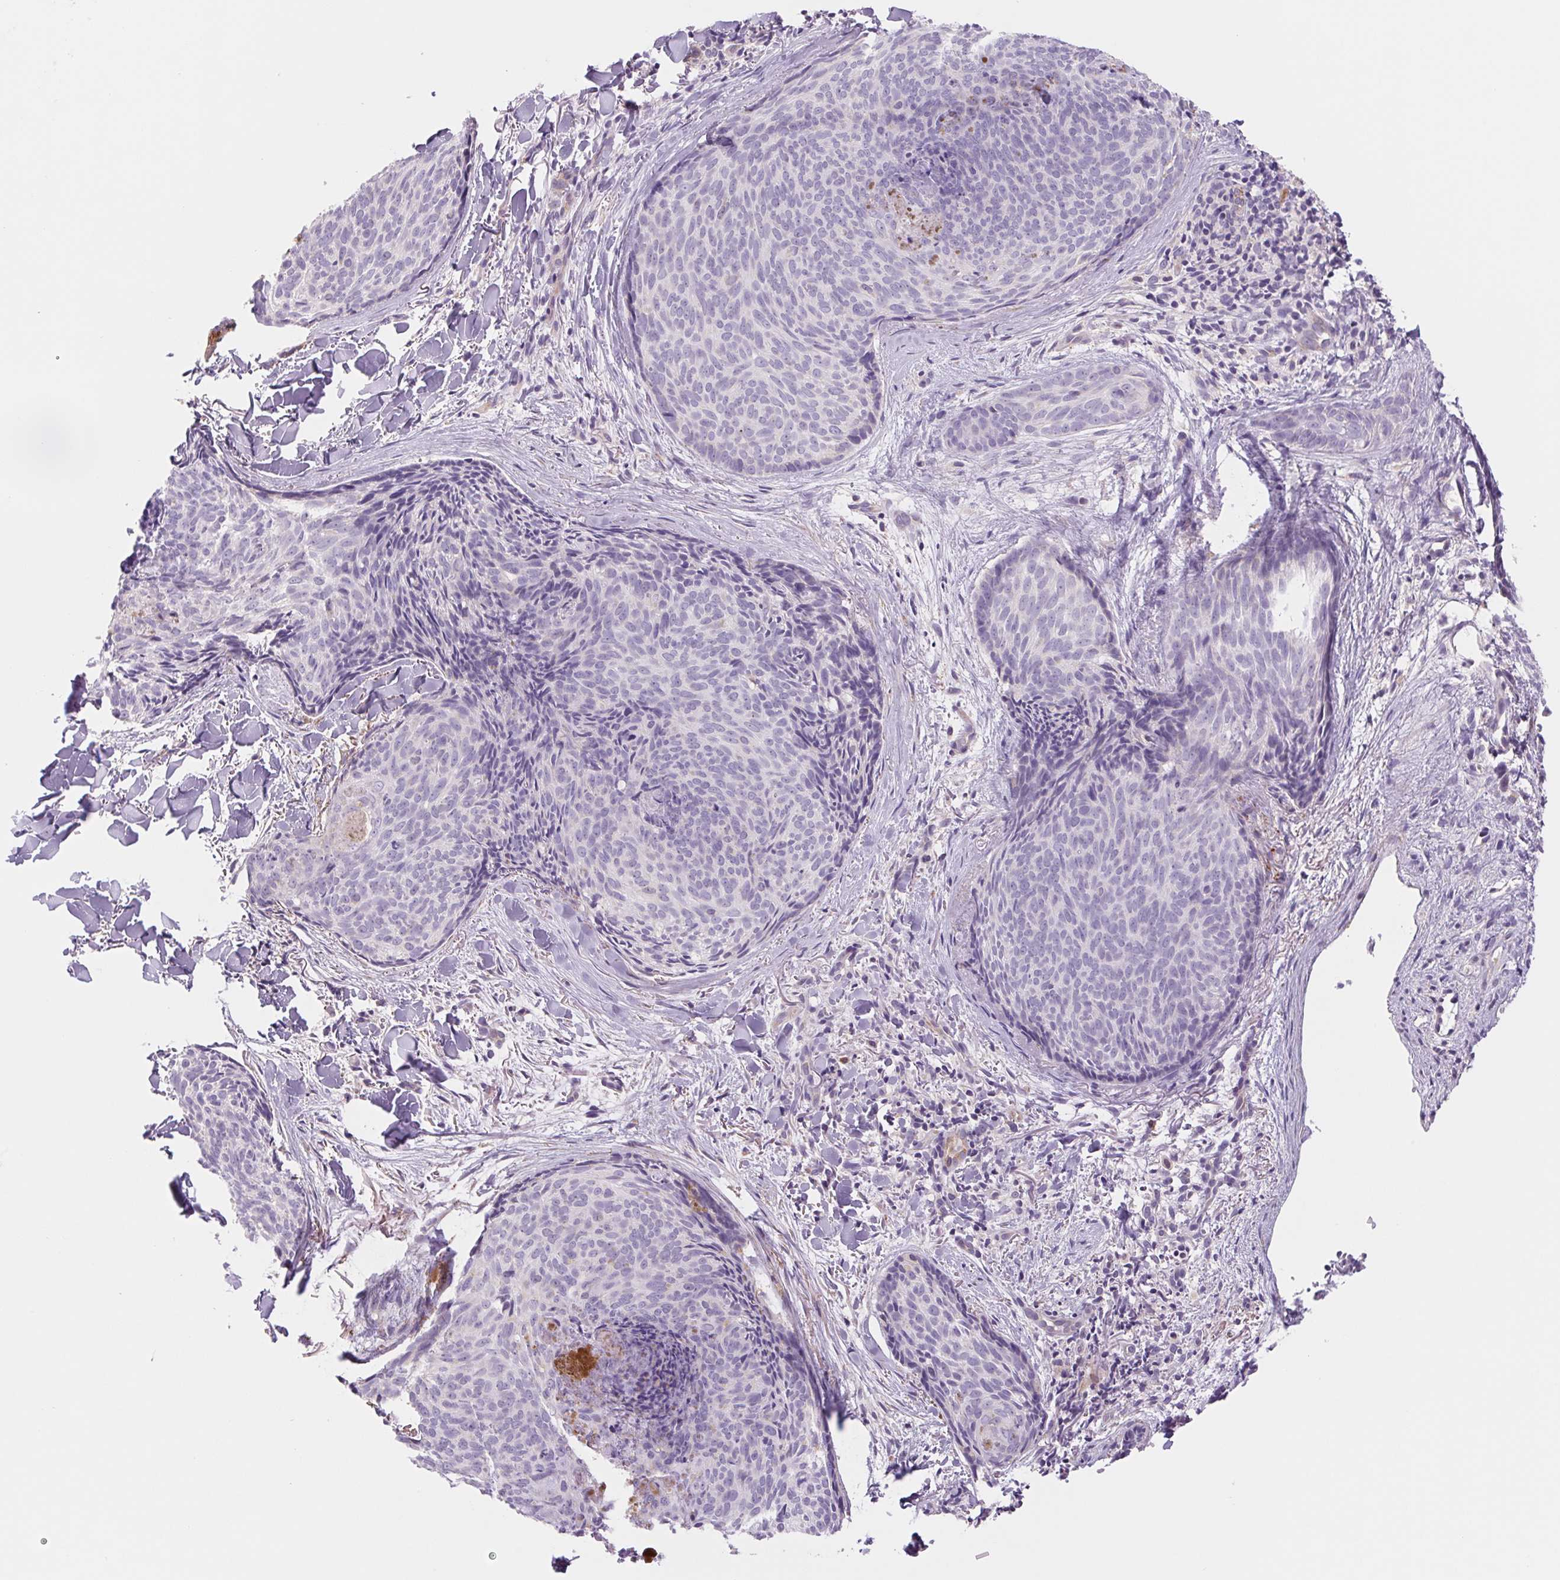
{"staining": {"intensity": "negative", "quantity": "none", "location": "none"}, "tissue": "skin cancer", "cell_type": "Tumor cells", "image_type": "cancer", "snomed": [{"axis": "morphology", "description": "Basal cell carcinoma"}, {"axis": "topography", "description": "Skin"}], "caption": "DAB immunohistochemical staining of human skin basal cell carcinoma demonstrates no significant expression in tumor cells.", "gene": "IGFL3", "patient": {"sex": "female", "age": 82}}